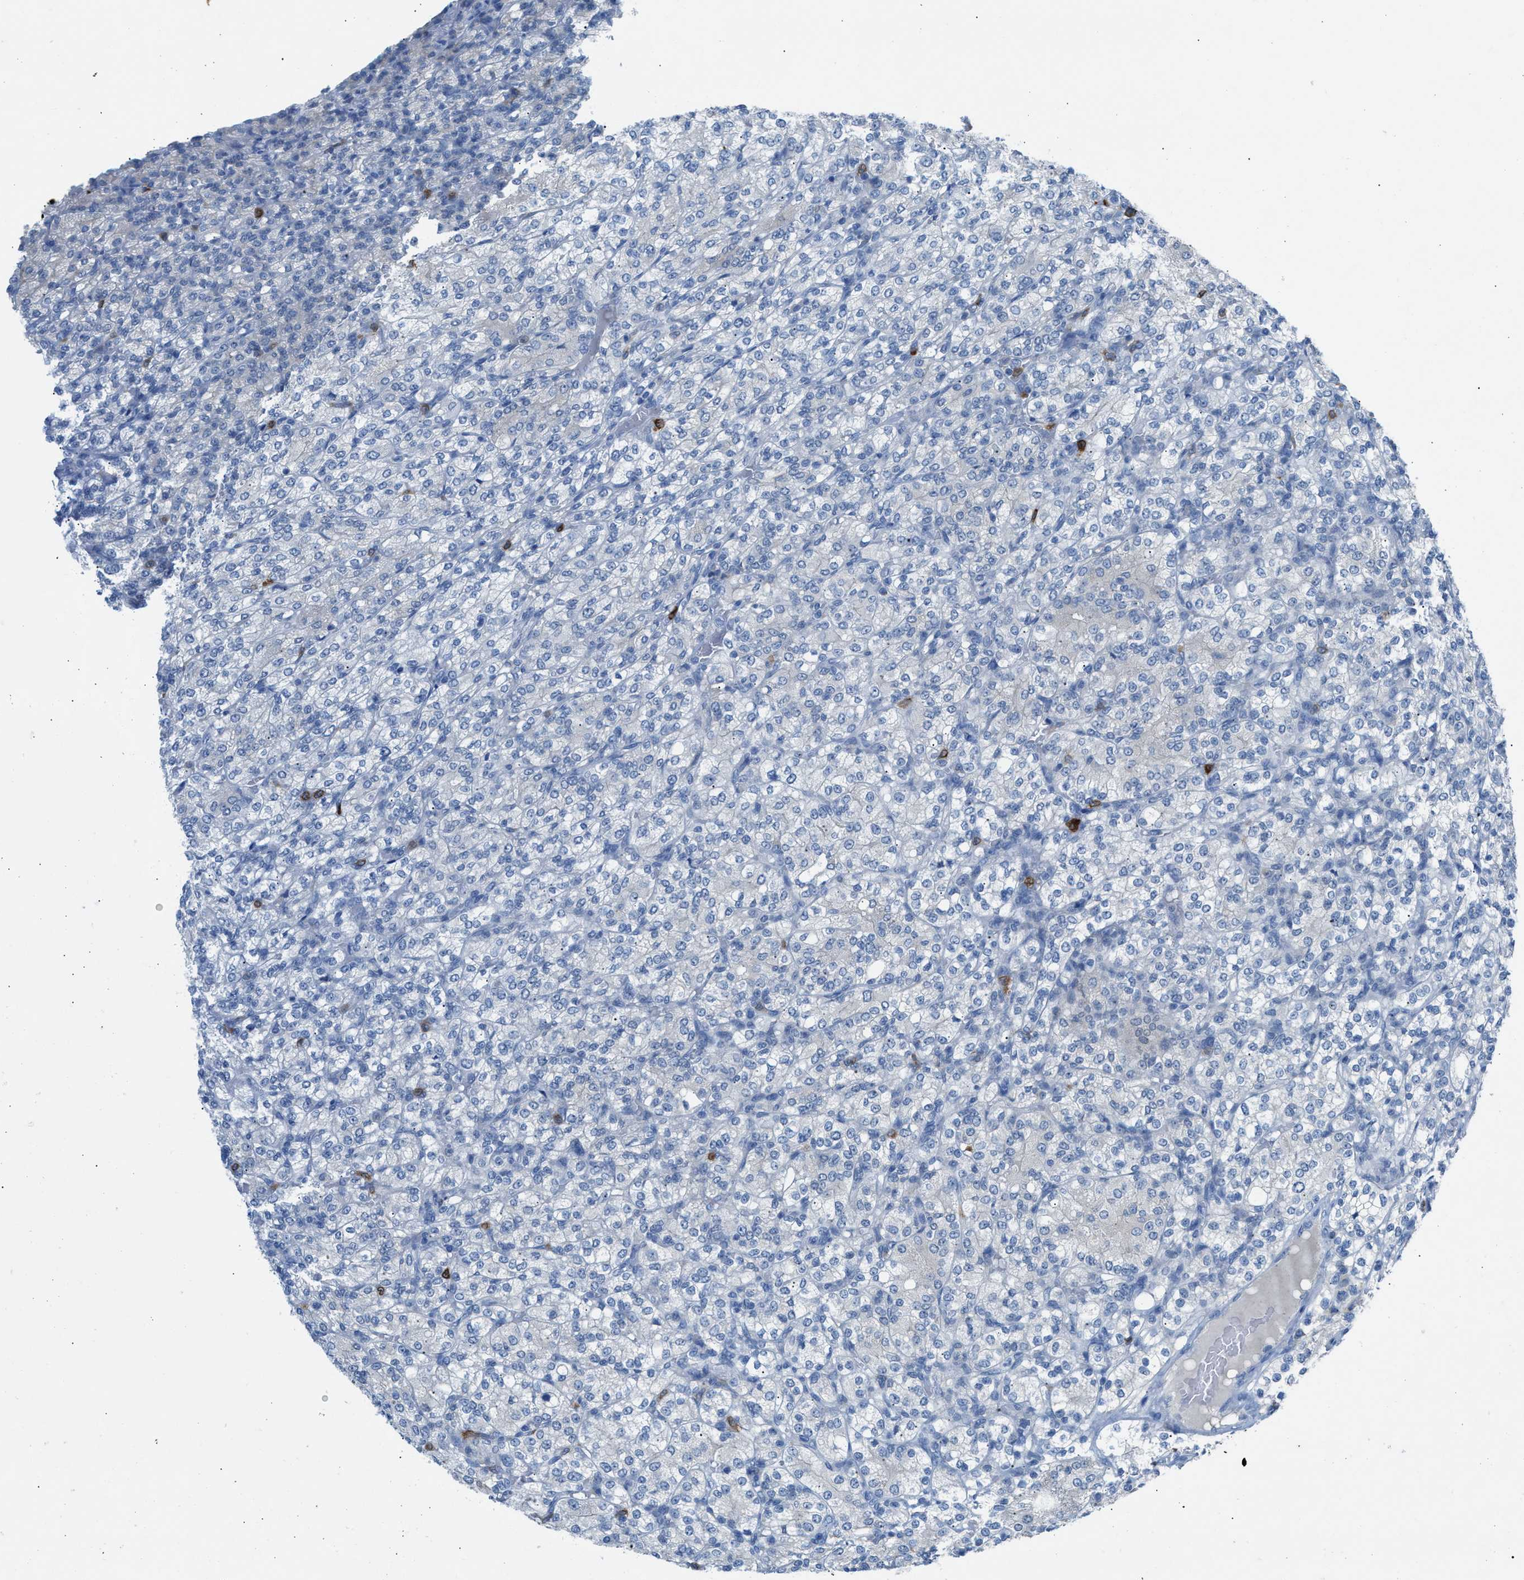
{"staining": {"intensity": "negative", "quantity": "none", "location": "none"}, "tissue": "renal cancer", "cell_type": "Tumor cells", "image_type": "cancer", "snomed": [{"axis": "morphology", "description": "Adenocarcinoma, NOS"}, {"axis": "topography", "description": "Kidney"}], "caption": "This image is of renal cancer stained with immunohistochemistry (IHC) to label a protein in brown with the nuclei are counter-stained blue. There is no staining in tumor cells.", "gene": "CLEC10A", "patient": {"sex": "male", "age": 77}}